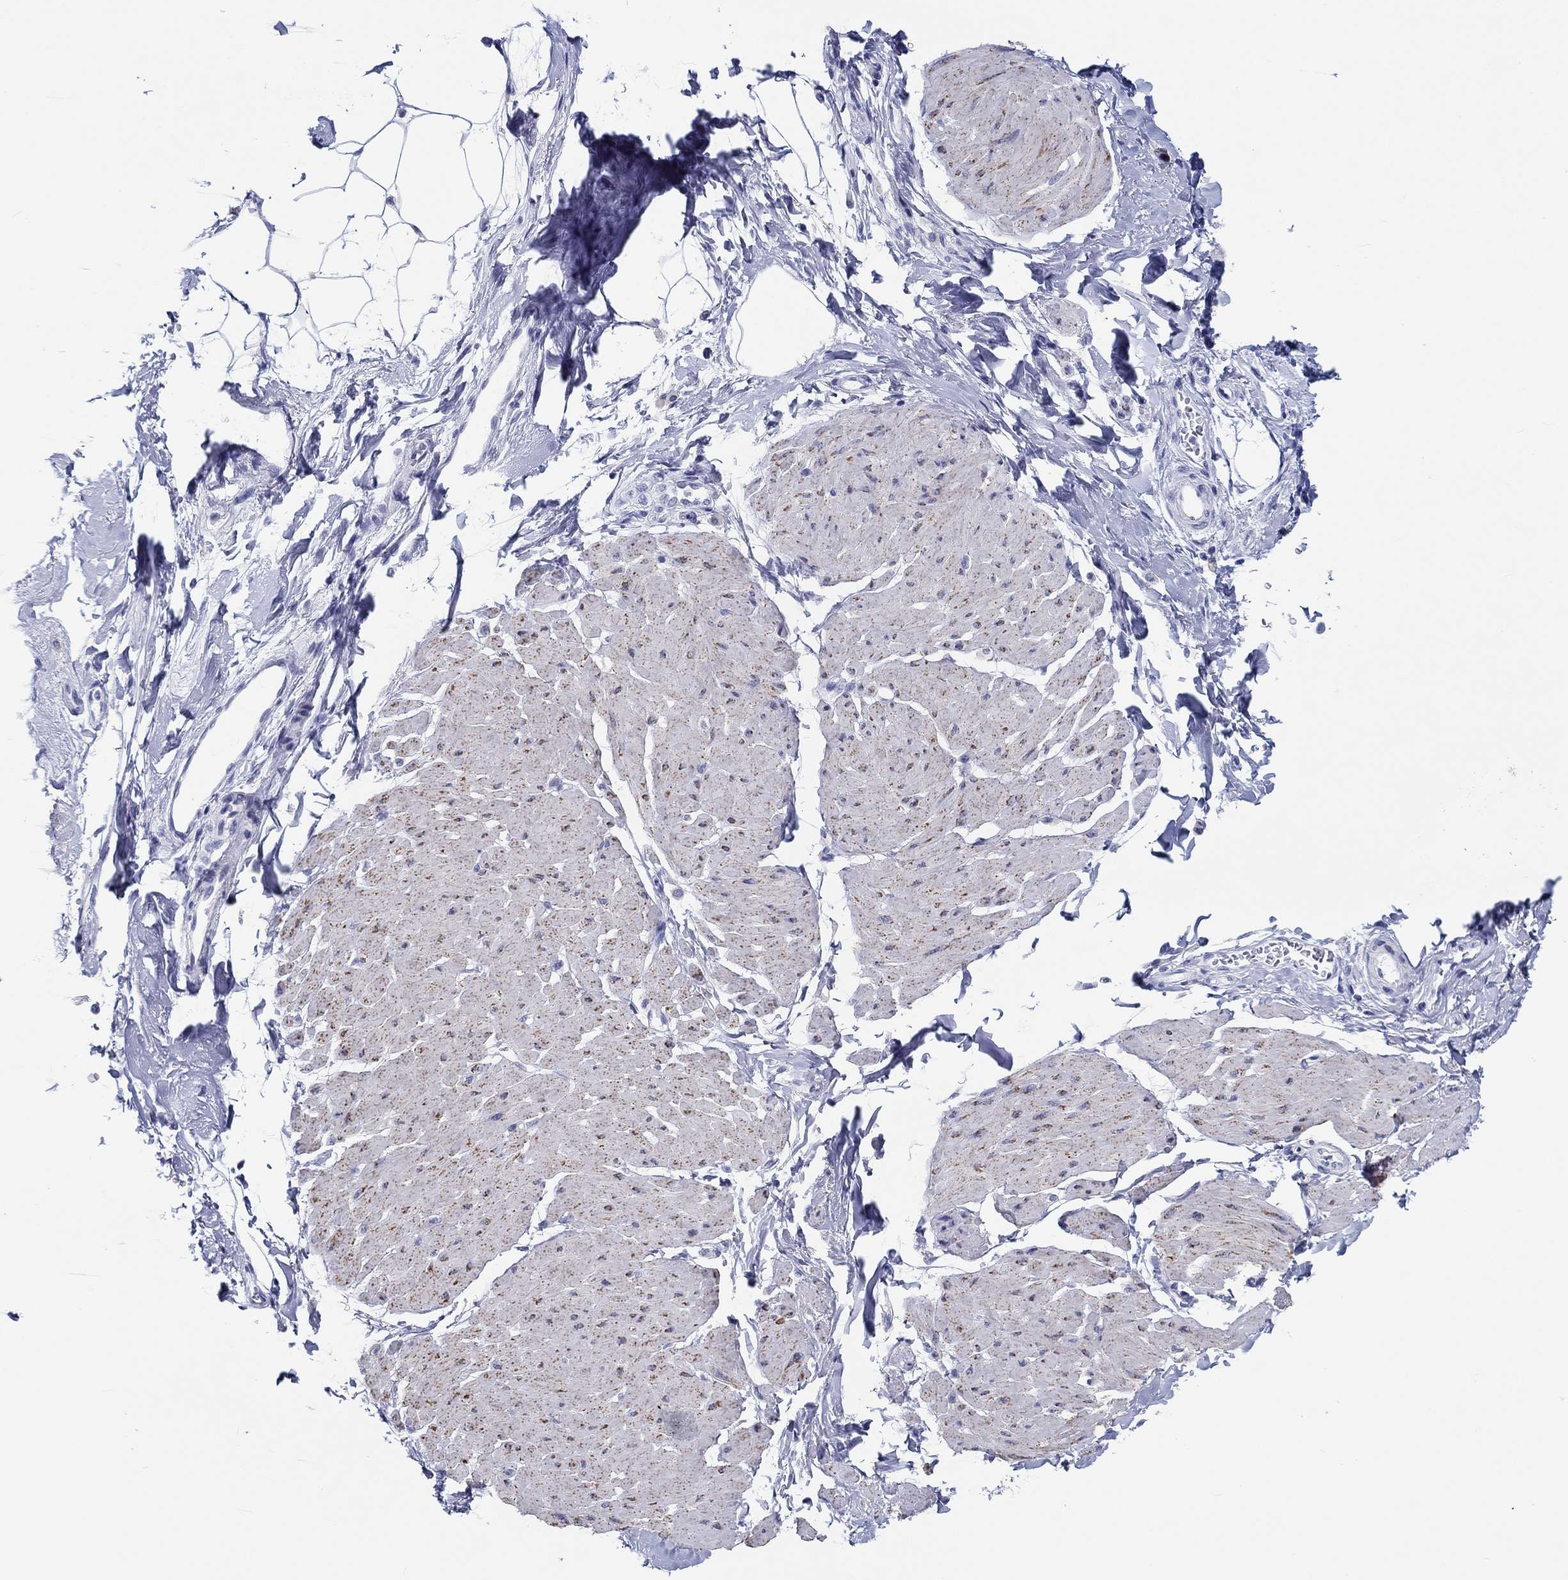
{"staining": {"intensity": "negative", "quantity": "none", "location": "none"}, "tissue": "smooth muscle", "cell_type": "Smooth muscle cells", "image_type": "normal", "snomed": [{"axis": "morphology", "description": "Normal tissue, NOS"}, {"axis": "topography", "description": "Adipose tissue"}, {"axis": "topography", "description": "Smooth muscle"}, {"axis": "topography", "description": "Peripheral nerve tissue"}], "caption": "Immunohistochemistry (IHC) image of unremarkable smooth muscle: smooth muscle stained with DAB (3,3'-diaminobenzidine) demonstrates no significant protein positivity in smooth muscle cells.", "gene": "H1", "patient": {"sex": "male", "age": 83}}